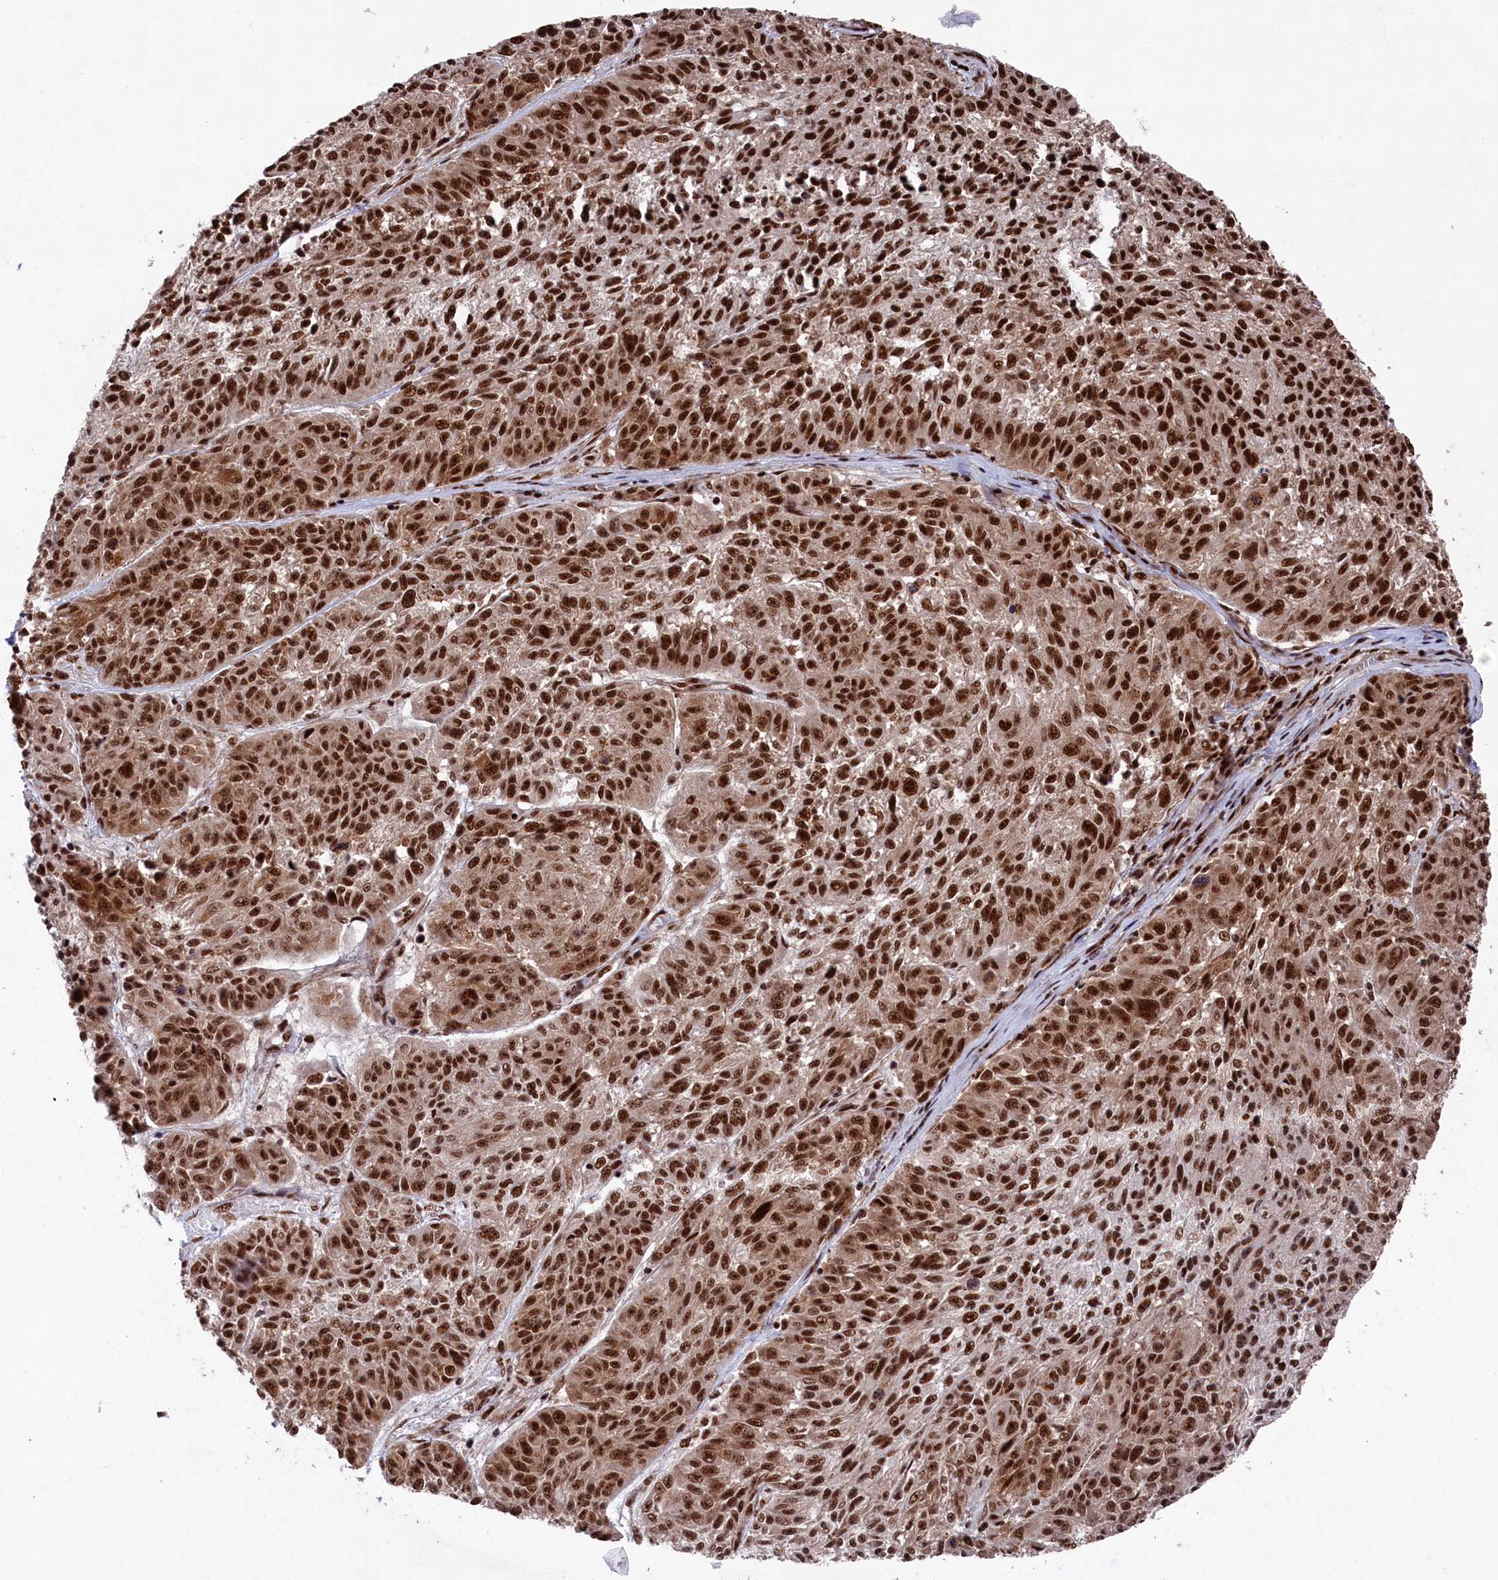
{"staining": {"intensity": "strong", "quantity": ">75%", "location": "nuclear"}, "tissue": "melanoma", "cell_type": "Tumor cells", "image_type": "cancer", "snomed": [{"axis": "morphology", "description": "Malignant melanoma, NOS"}, {"axis": "topography", "description": "Skin"}], "caption": "Immunohistochemical staining of human malignant melanoma displays strong nuclear protein expression in approximately >75% of tumor cells.", "gene": "PRPF31", "patient": {"sex": "male", "age": 53}}